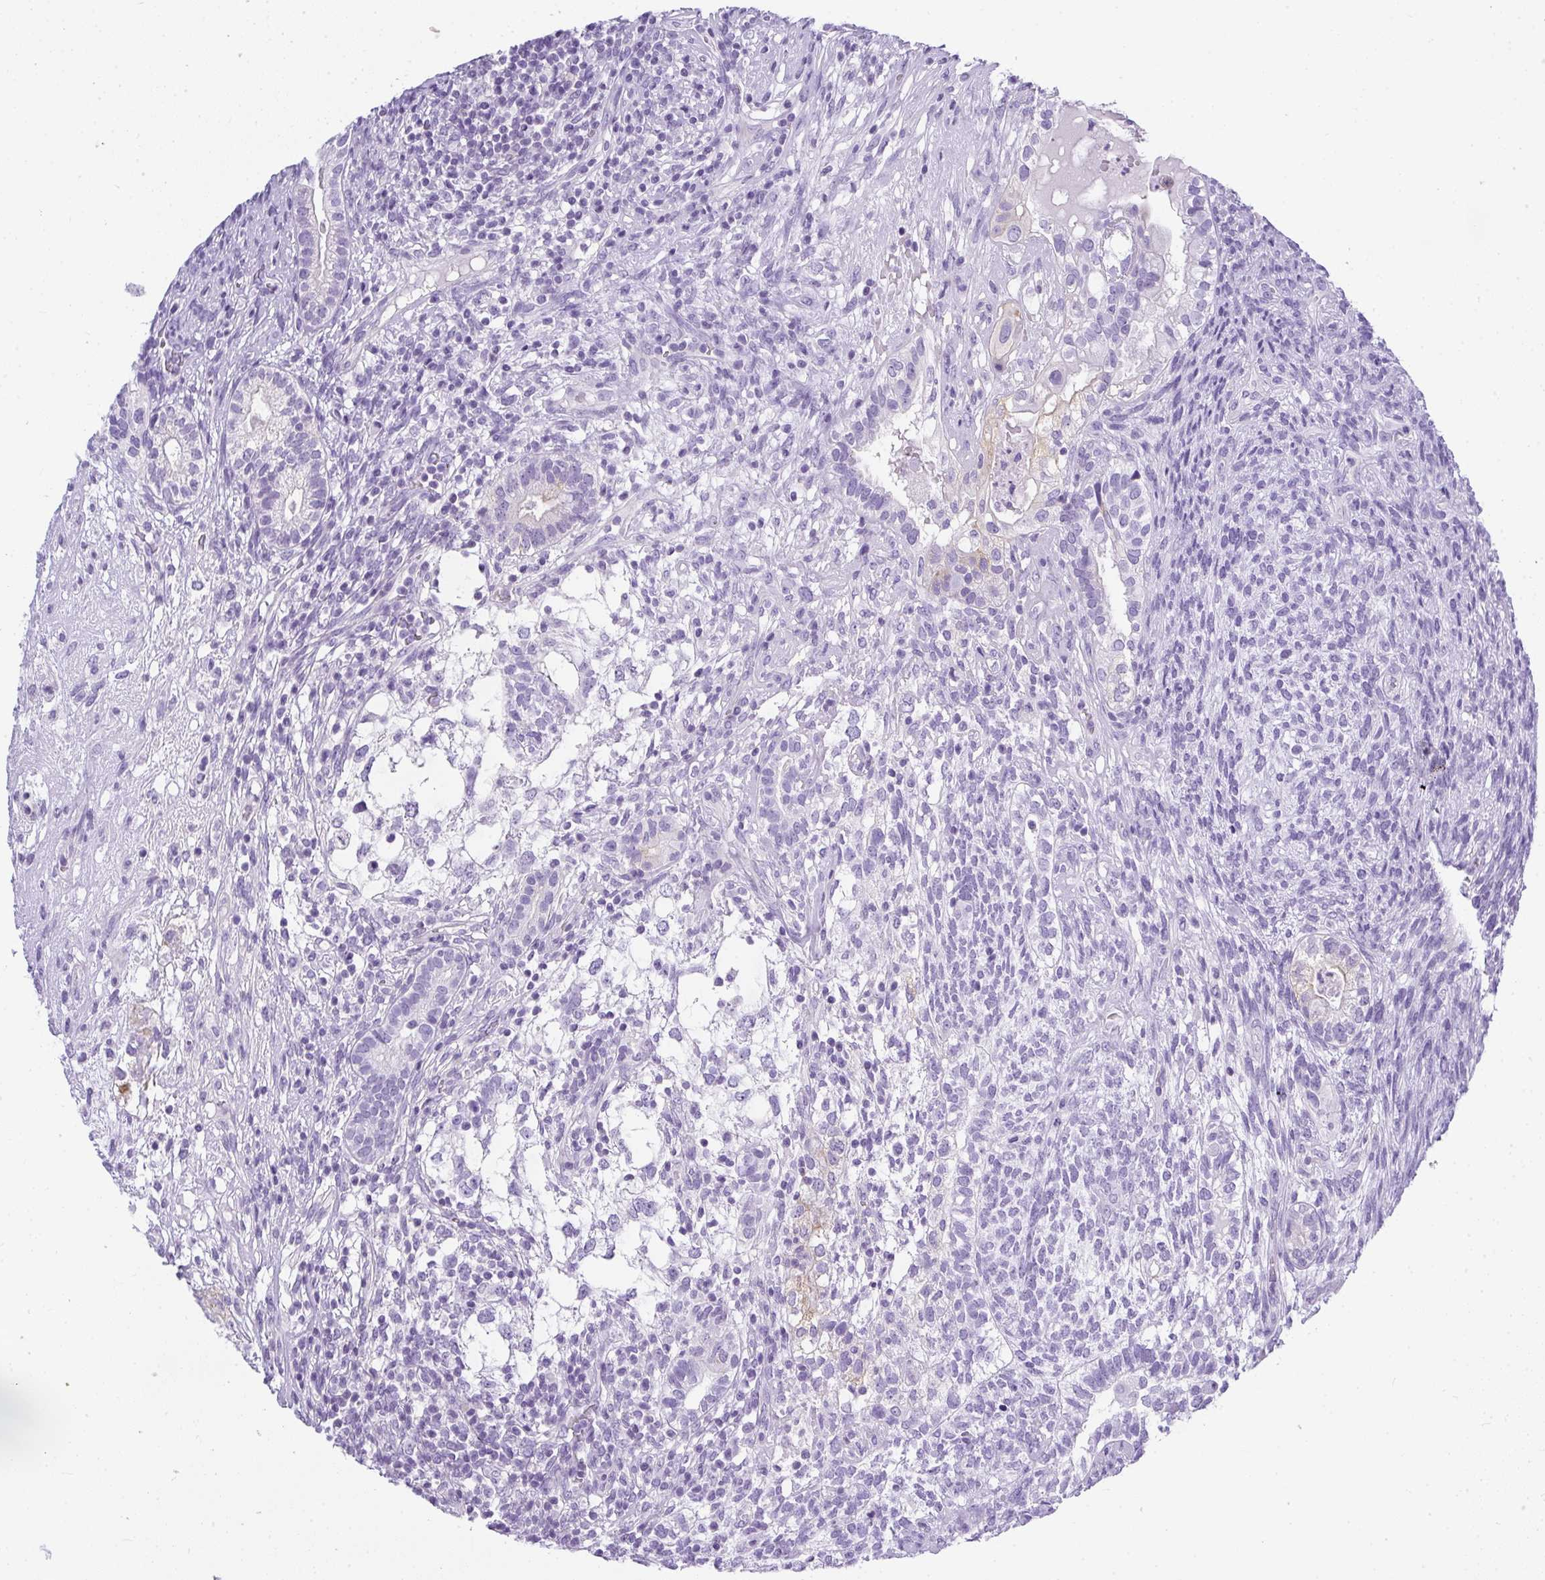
{"staining": {"intensity": "negative", "quantity": "none", "location": "none"}, "tissue": "testis cancer", "cell_type": "Tumor cells", "image_type": "cancer", "snomed": [{"axis": "morphology", "description": "Seminoma, NOS"}, {"axis": "morphology", "description": "Carcinoma, Embryonal, NOS"}, {"axis": "topography", "description": "Testis"}], "caption": "Tumor cells are negative for brown protein staining in testis seminoma. (DAB (3,3'-diaminobenzidine) immunohistochemistry (IHC) with hematoxylin counter stain).", "gene": "PLPPR3", "patient": {"sex": "male", "age": 41}}